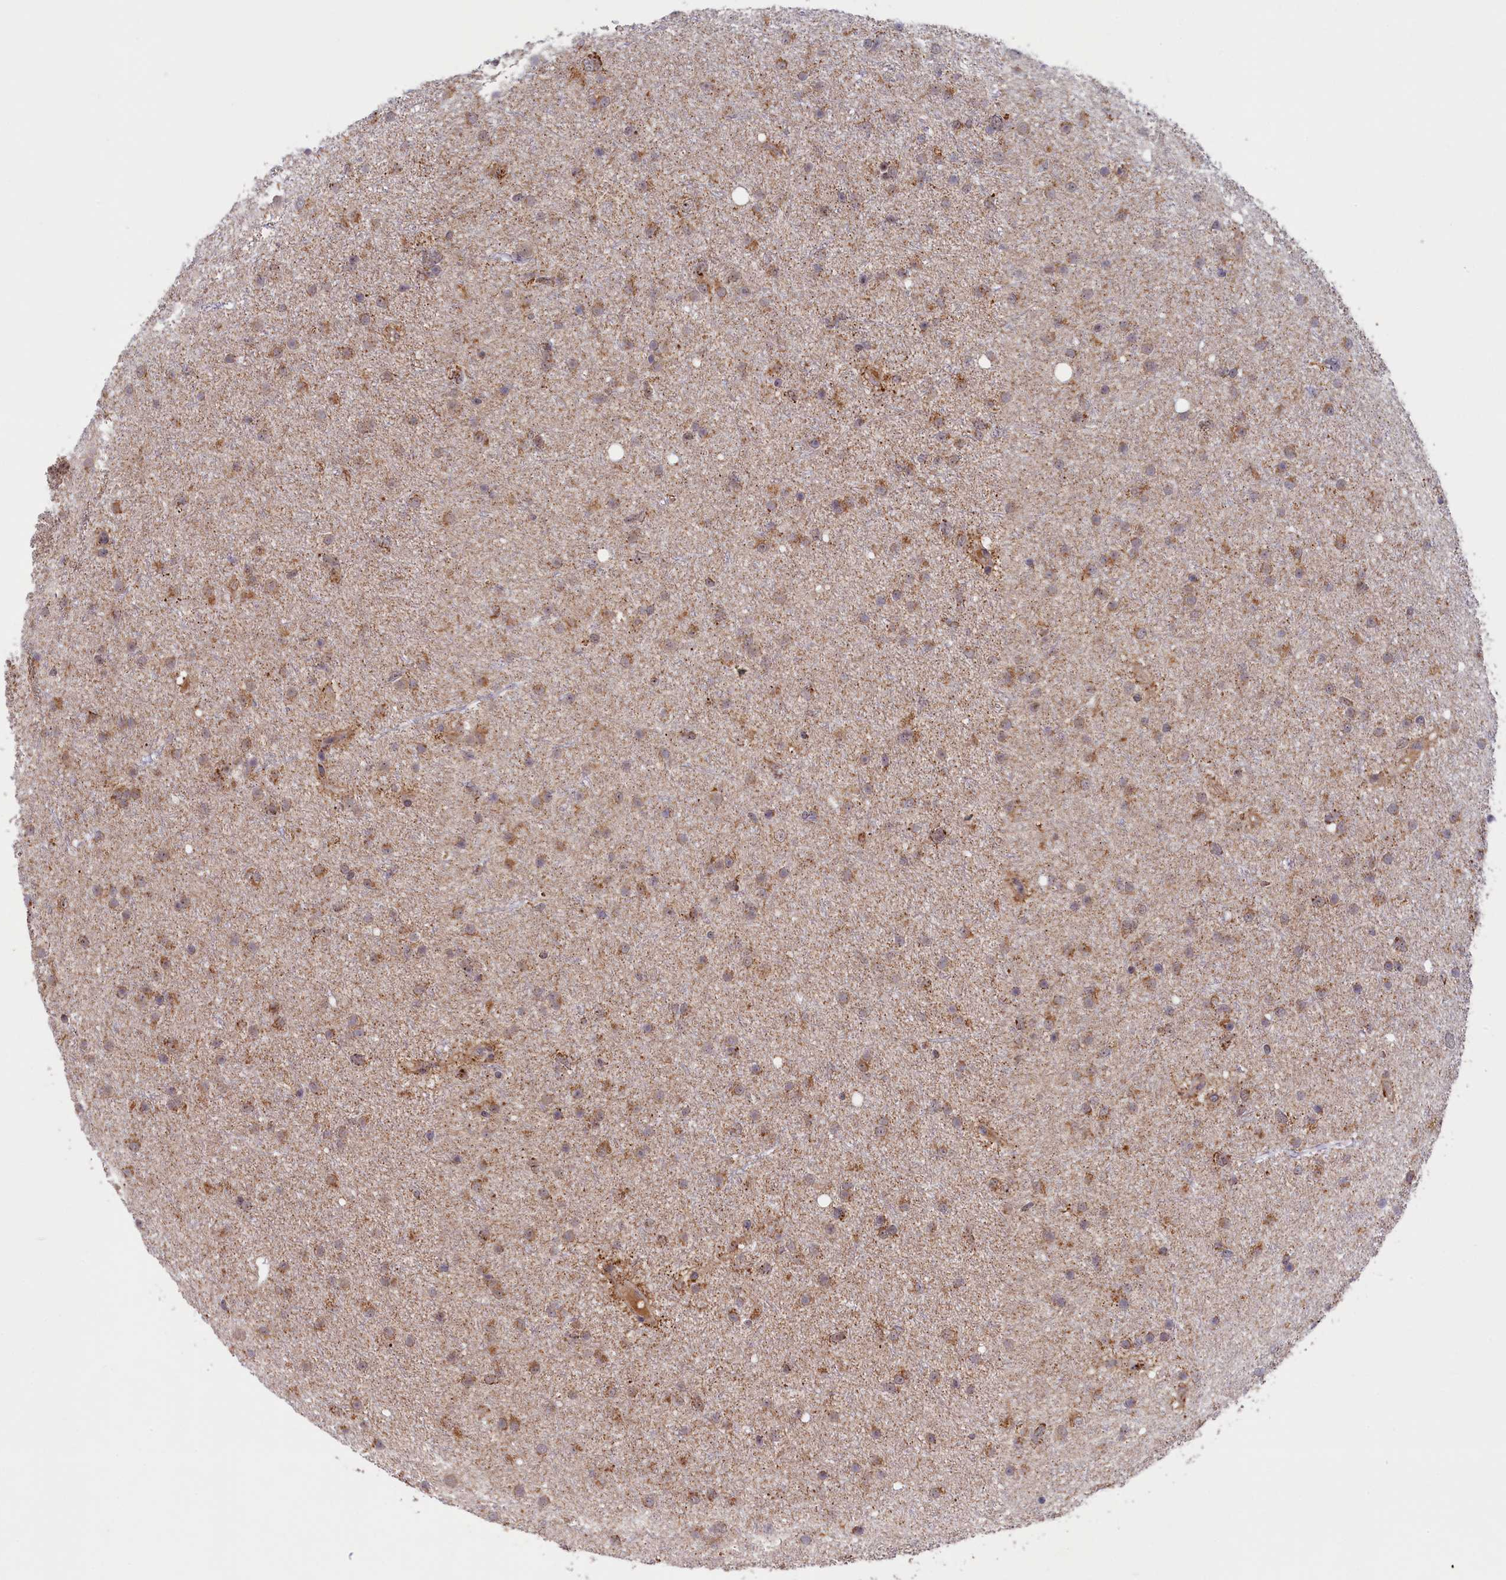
{"staining": {"intensity": "moderate", "quantity": ">75%", "location": "cytoplasmic/membranous"}, "tissue": "glioma", "cell_type": "Tumor cells", "image_type": "cancer", "snomed": [{"axis": "morphology", "description": "Glioma, malignant, Low grade"}, {"axis": "topography", "description": "Cerebral cortex"}], "caption": "Glioma stained with immunohistochemistry (IHC) exhibits moderate cytoplasmic/membranous positivity in about >75% of tumor cells.", "gene": "DUS3L", "patient": {"sex": "female", "age": 39}}